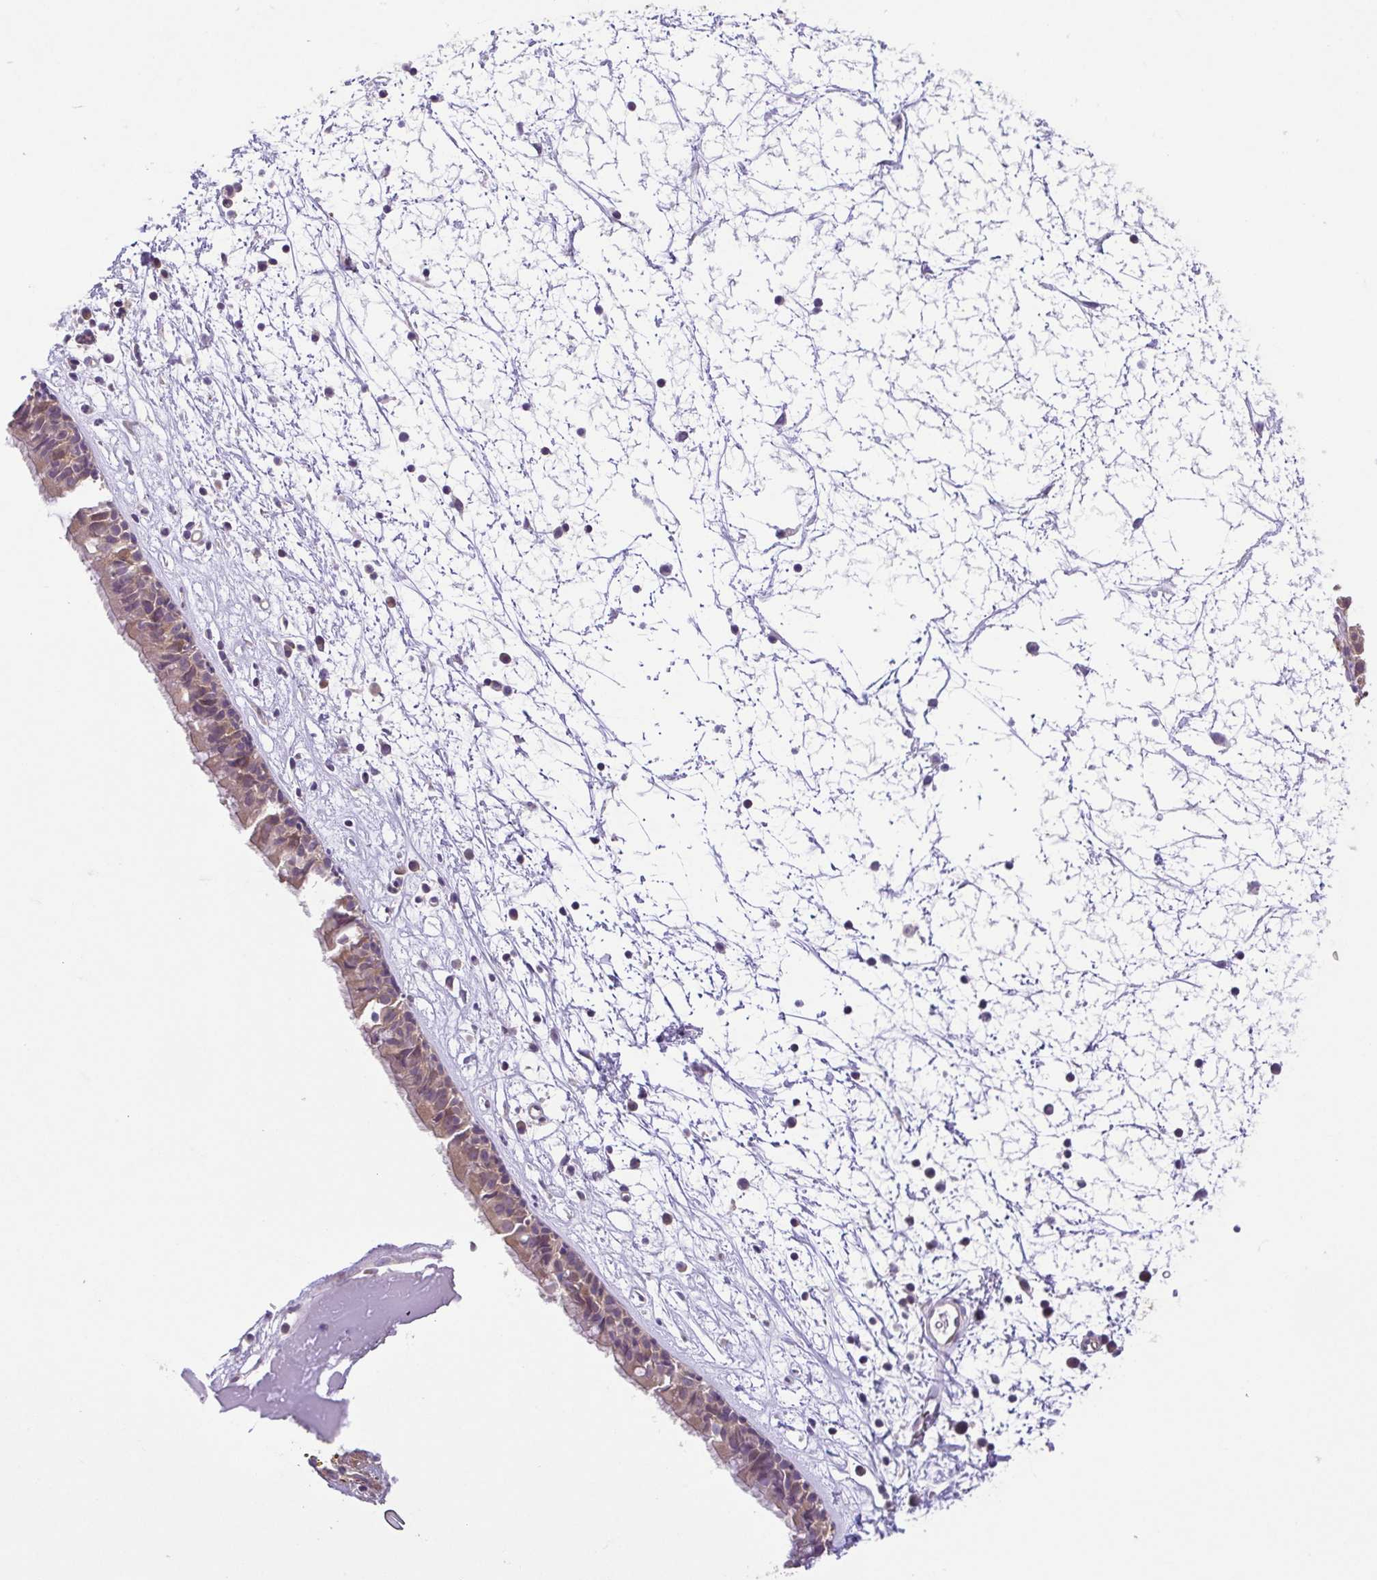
{"staining": {"intensity": "weak", "quantity": ">75%", "location": "cytoplasmic/membranous"}, "tissue": "nasopharynx", "cell_type": "Respiratory epithelial cells", "image_type": "normal", "snomed": [{"axis": "morphology", "description": "Normal tissue, NOS"}, {"axis": "topography", "description": "Nasopharynx"}], "caption": "DAB (3,3'-diaminobenzidine) immunohistochemical staining of benign nasopharynx shows weak cytoplasmic/membranous protein expression in approximately >75% of respiratory epithelial cells. The protein is stained brown, and the nuclei are stained in blue (DAB IHC with brightfield microscopy, high magnification).", "gene": "IDE", "patient": {"sex": "male", "age": 24}}